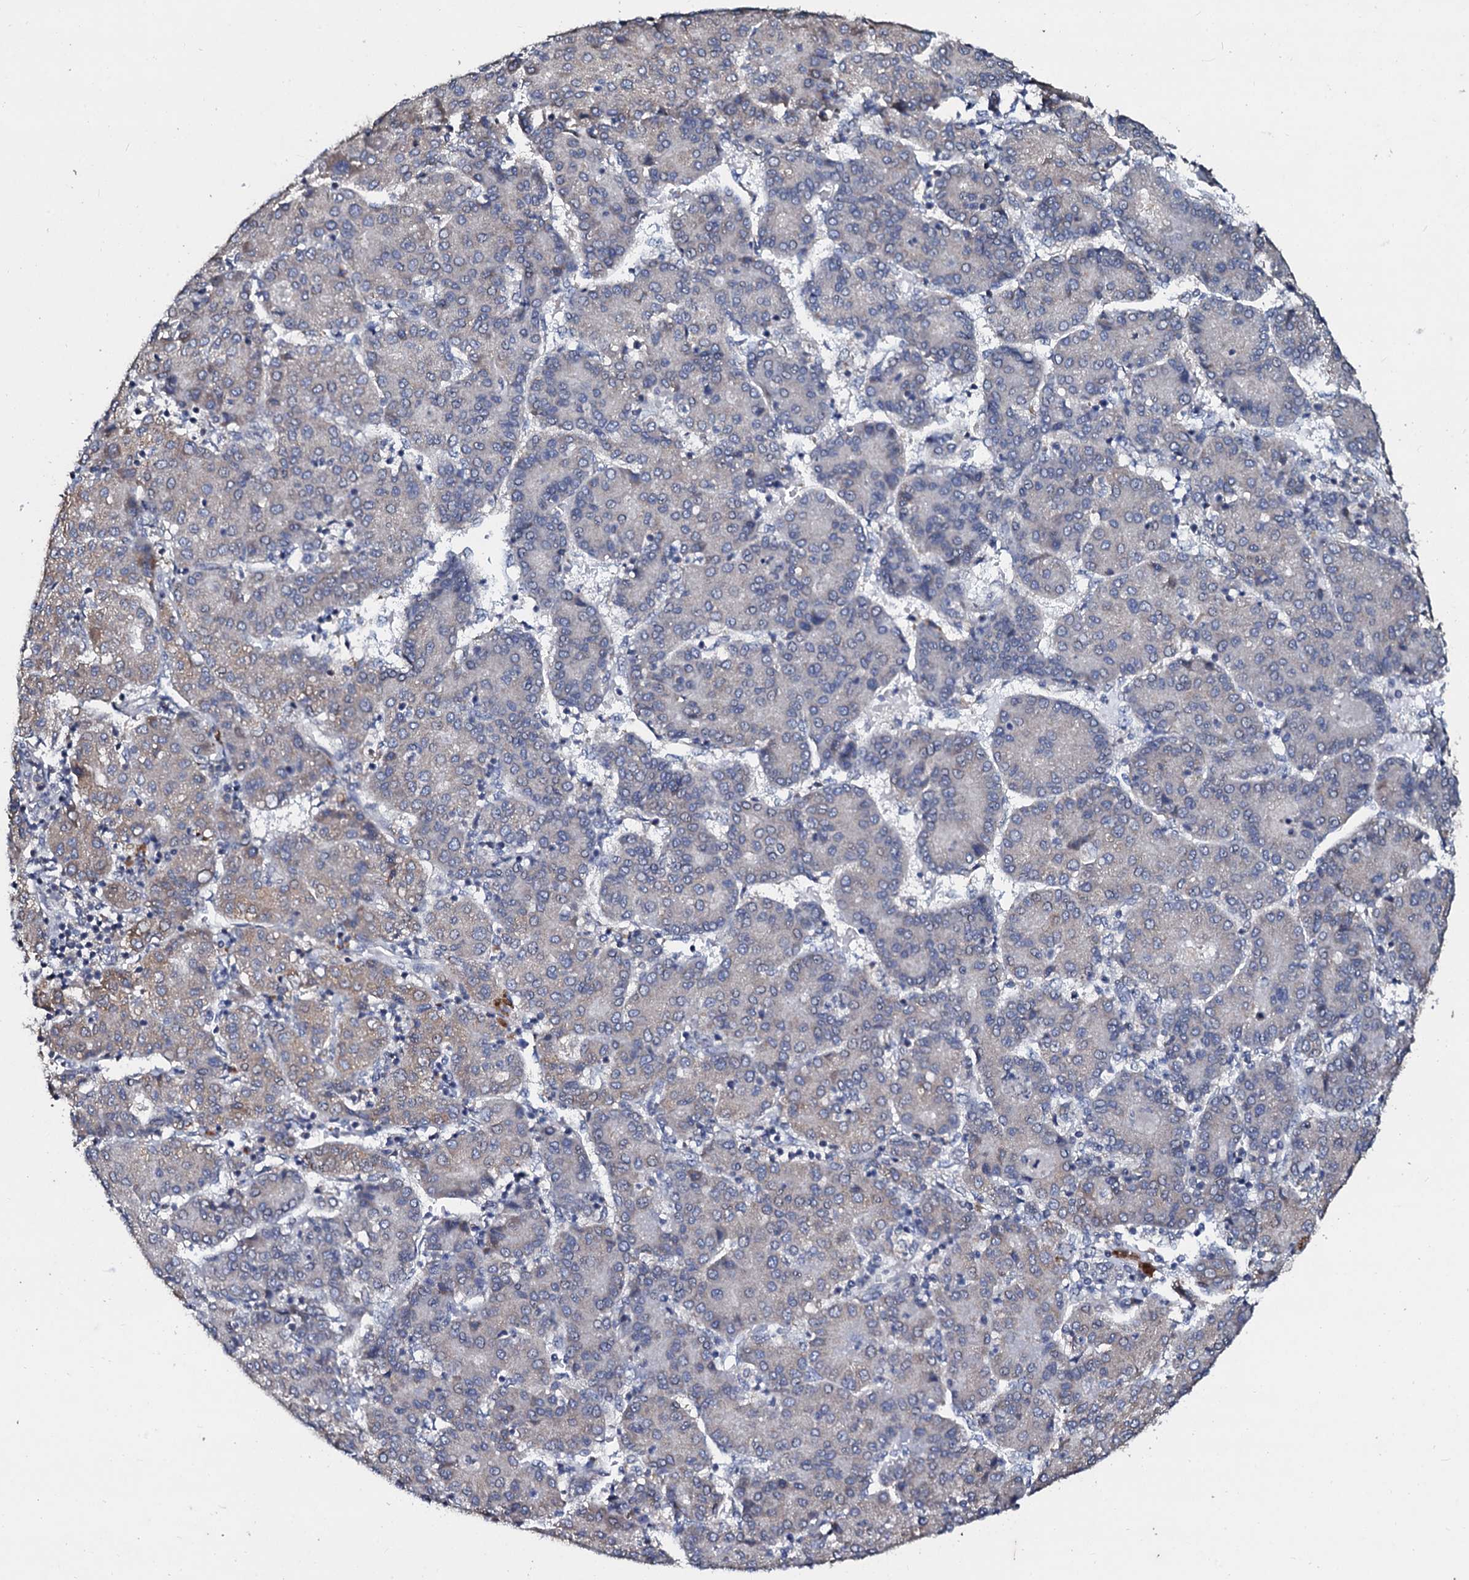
{"staining": {"intensity": "weak", "quantity": "<25%", "location": "cytoplasmic/membranous"}, "tissue": "liver cancer", "cell_type": "Tumor cells", "image_type": "cancer", "snomed": [{"axis": "morphology", "description": "Carcinoma, Hepatocellular, NOS"}, {"axis": "topography", "description": "Liver"}], "caption": "Tumor cells show no significant protein expression in liver cancer.", "gene": "SLC37A4", "patient": {"sex": "male", "age": 65}}